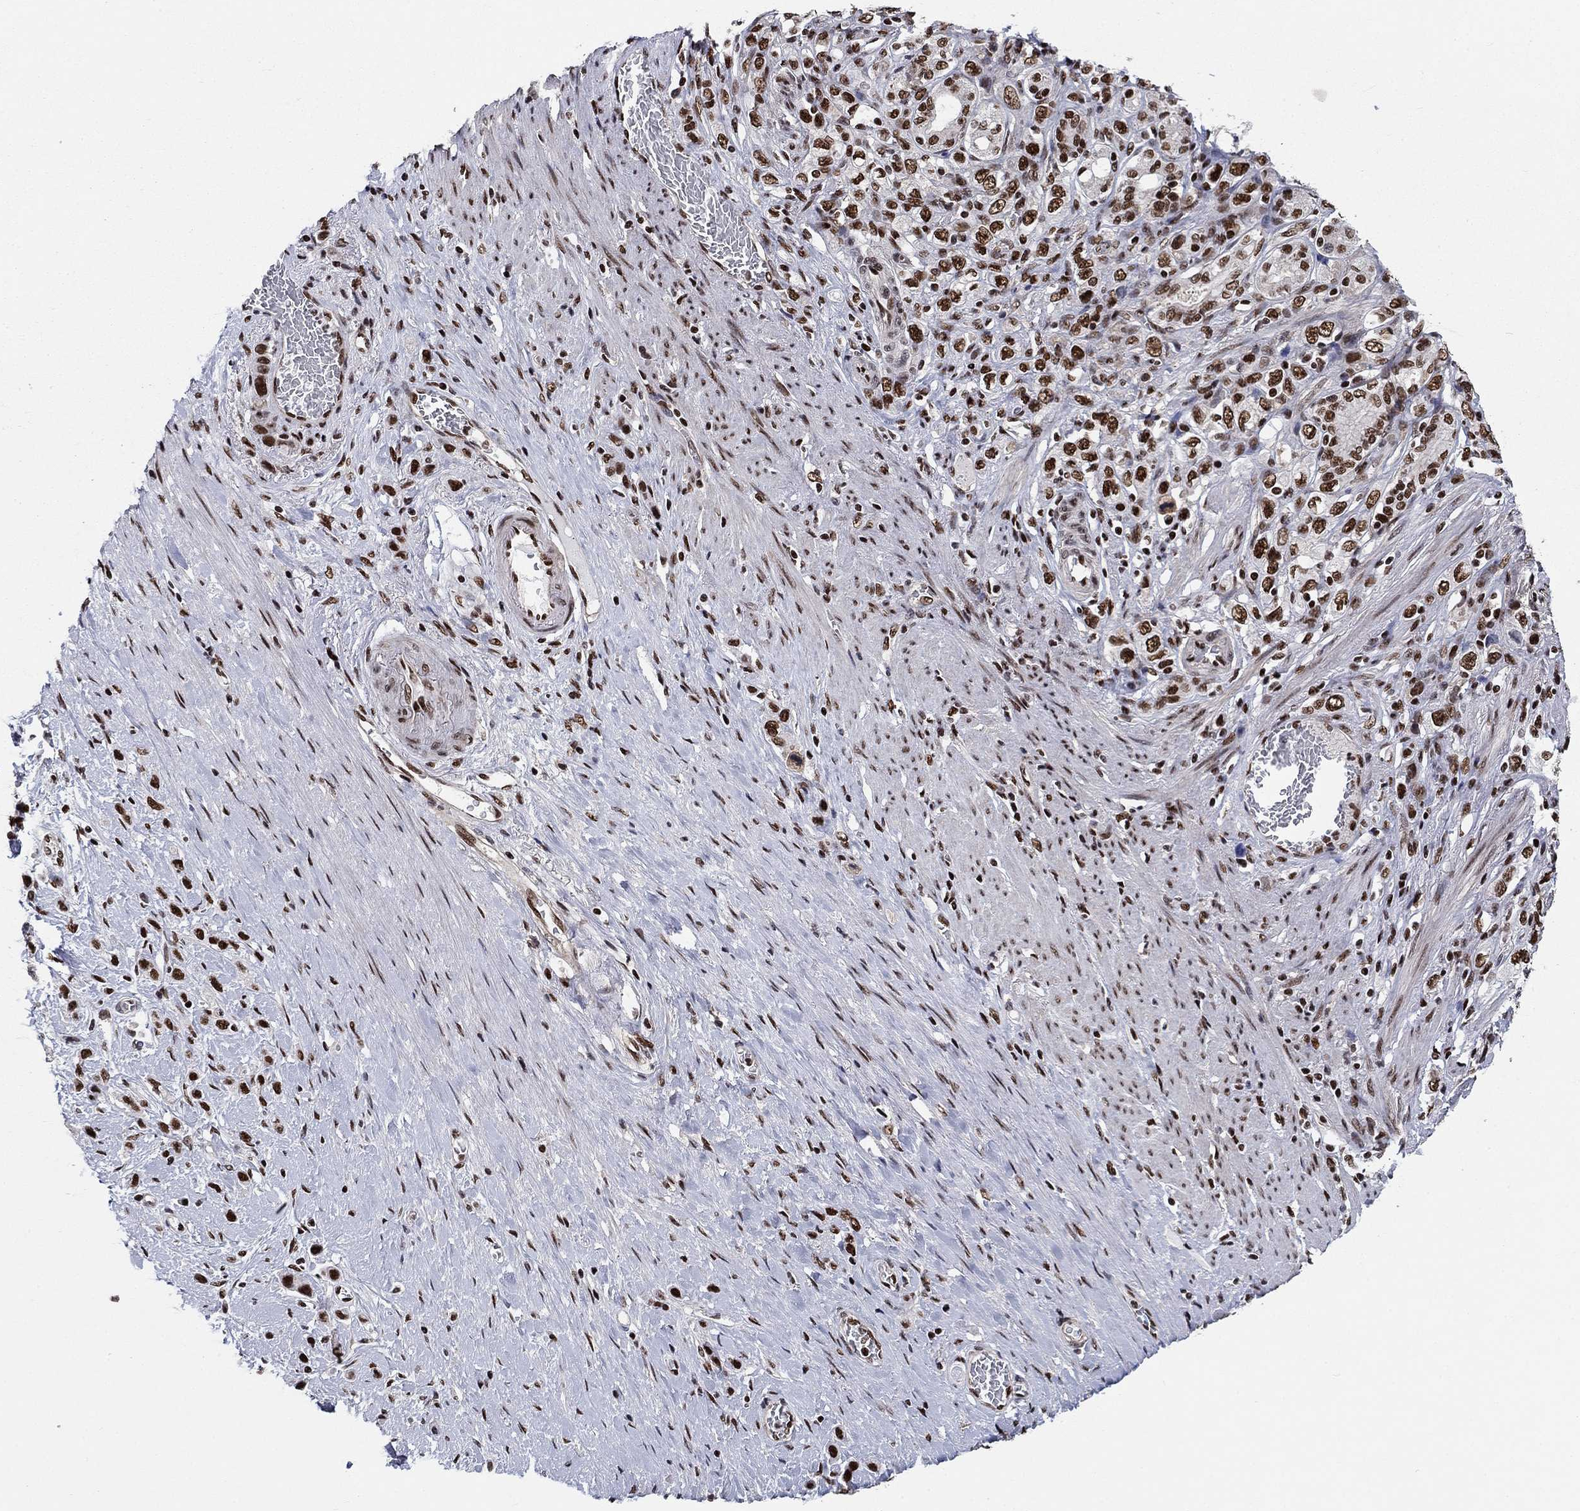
{"staining": {"intensity": "strong", "quantity": ">75%", "location": "nuclear"}, "tissue": "stomach cancer", "cell_type": "Tumor cells", "image_type": "cancer", "snomed": [{"axis": "morphology", "description": "Normal tissue, NOS"}, {"axis": "morphology", "description": "Adenocarcinoma, NOS"}, {"axis": "morphology", "description": "Adenocarcinoma, High grade"}, {"axis": "topography", "description": "Stomach, upper"}, {"axis": "topography", "description": "Stomach"}], "caption": "Immunohistochemistry of human stomach adenocarcinoma exhibits high levels of strong nuclear expression in about >75% of tumor cells.", "gene": "RPRD1B", "patient": {"sex": "female", "age": 65}}